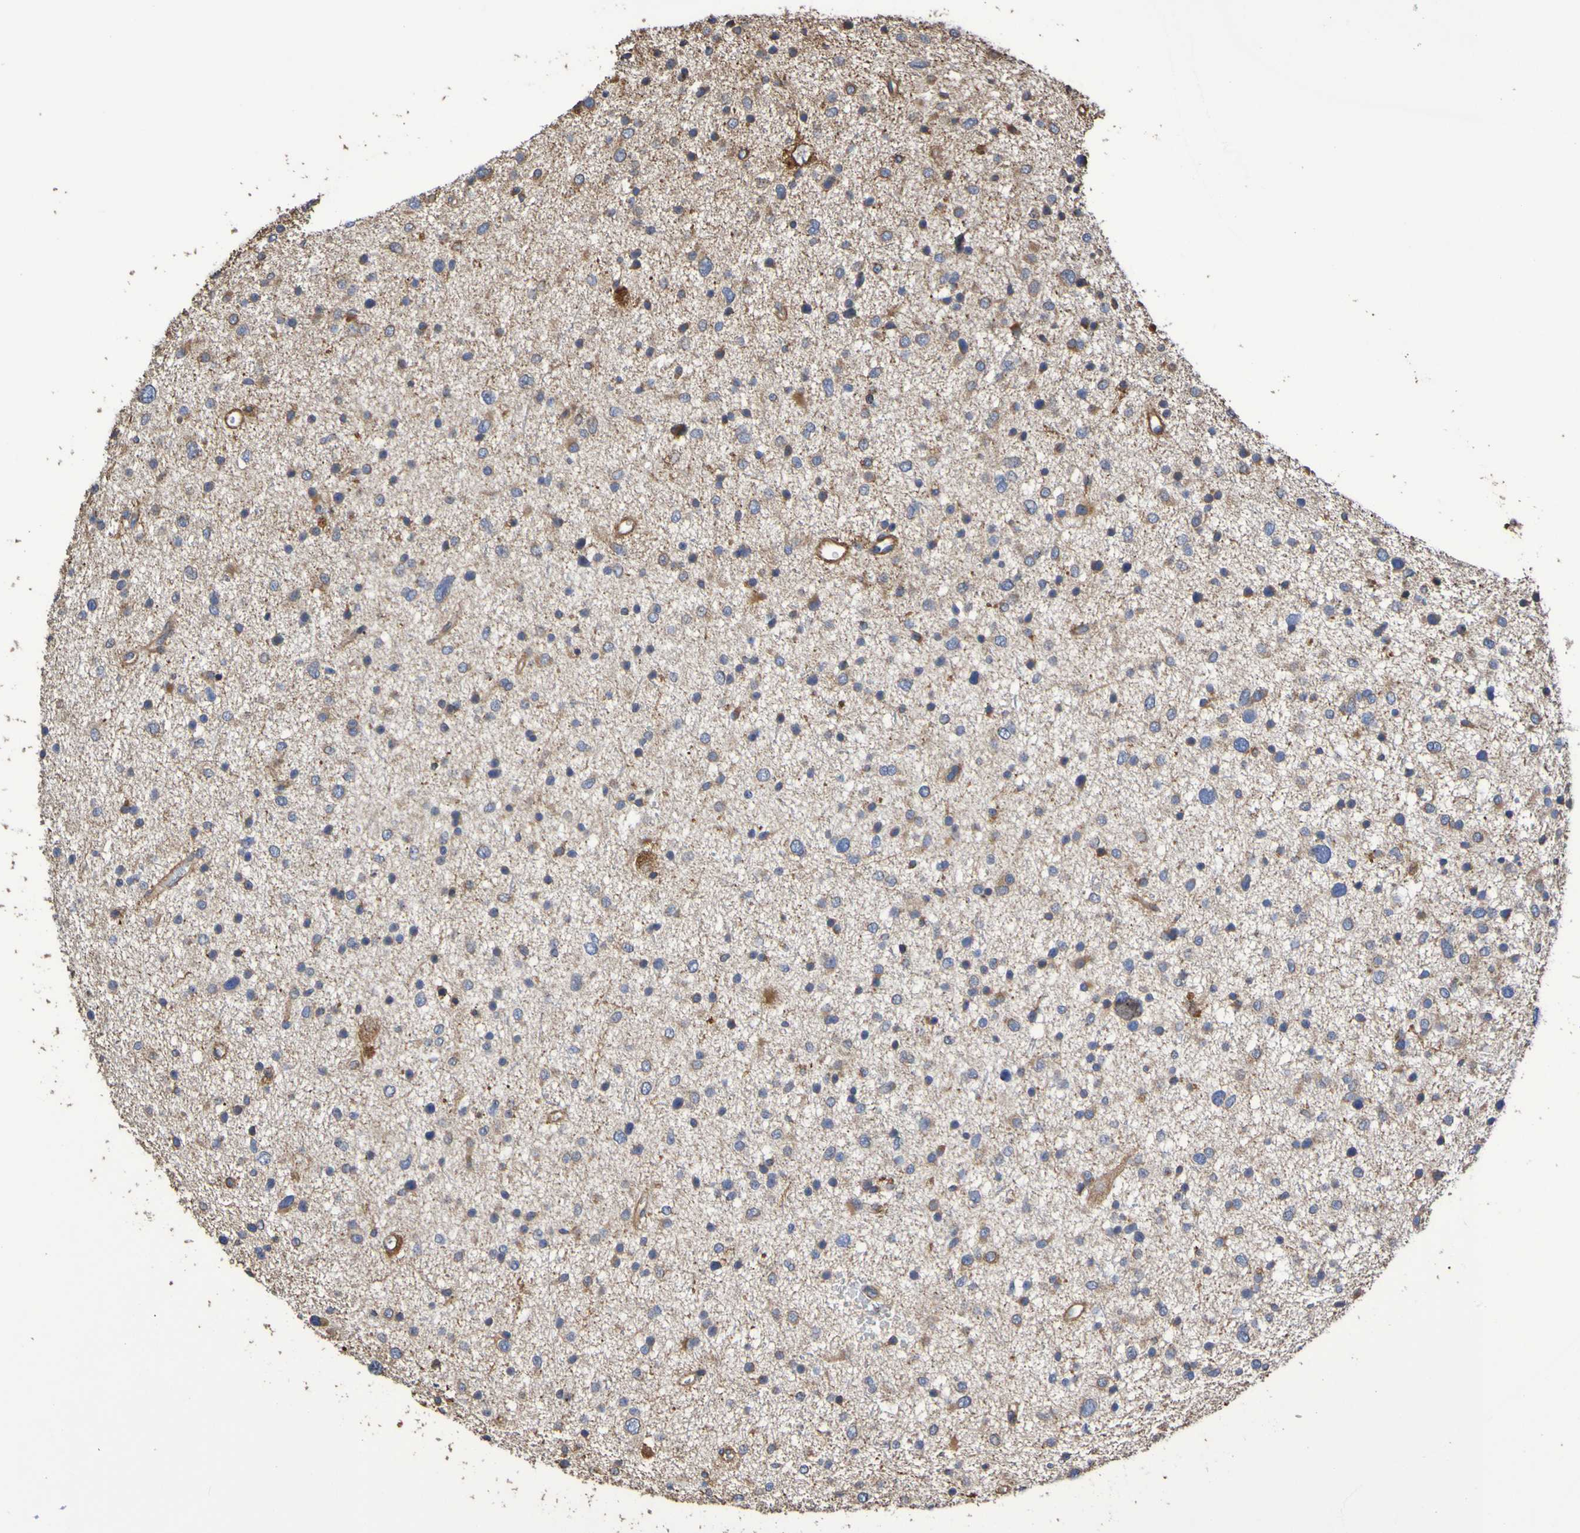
{"staining": {"intensity": "weak", "quantity": "25%-75%", "location": "cytoplasmic/membranous"}, "tissue": "glioma", "cell_type": "Tumor cells", "image_type": "cancer", "snomed": [{"axis": "morphology", "description": "Glioma, malignant, Low grade"}, {"axis": "topography", "description": "Brain"}], "caption": "Human glioma stained with a protein marker demonstrates weak staining in tumor cells.", "gene": "RAB11A", "patient": {"sex": "female", "age": 37}}